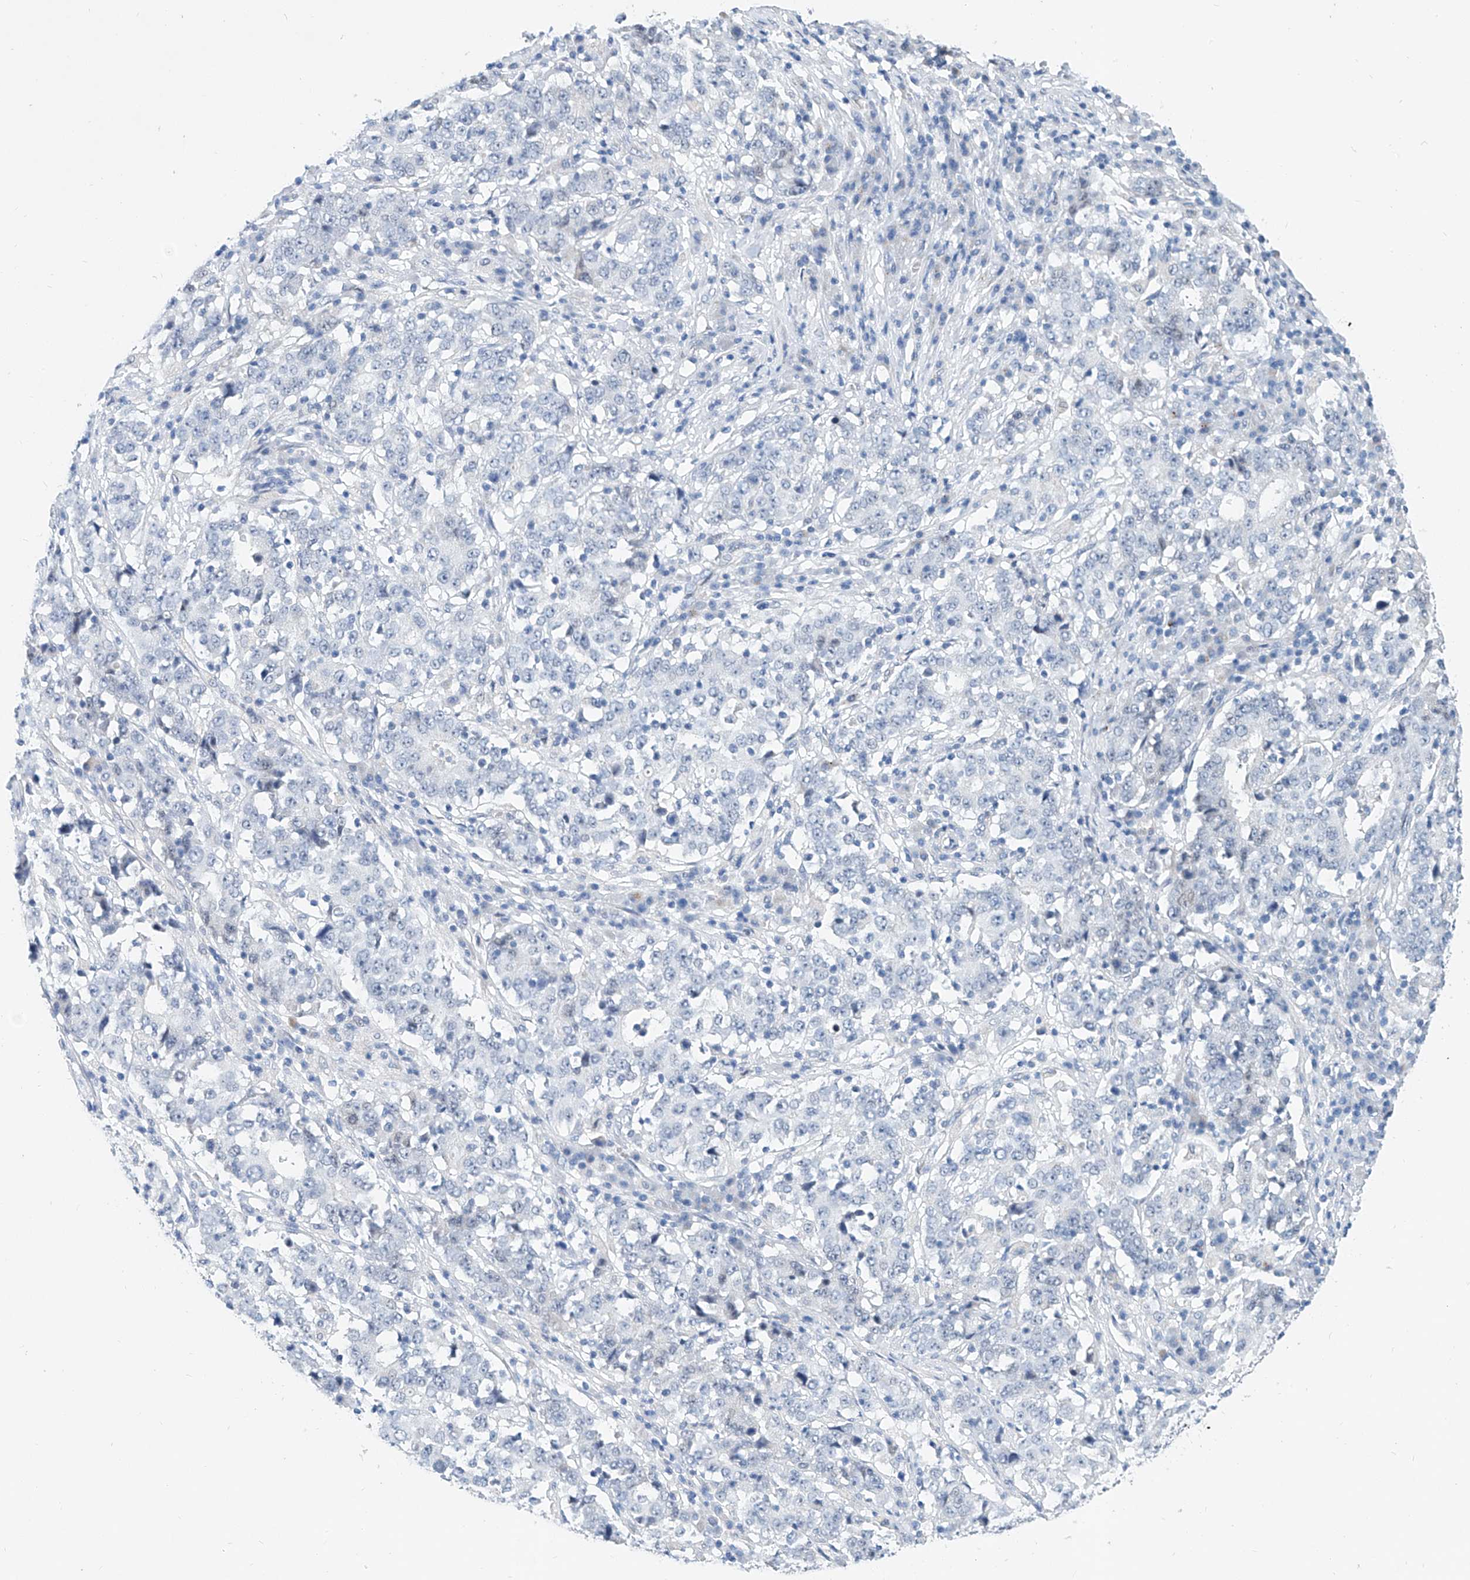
{"staining": {"intensity": "negative", "quantity": "none", "location": "none"}, "tissue": "stomach cancer", "cell_type": "Tumor cells", "image_type": "cancer", "snomed": [{"axis": "morphology", "description": "Adenocarcinoma, NOS"}, {"axis": "topography", "description": "Stomach"}], "caption": "This is an IHC image of stomach cancer. There is no staining in tumor cells.", "gene": "BPTF", "patient": {"sex": "male", "age": 59}}